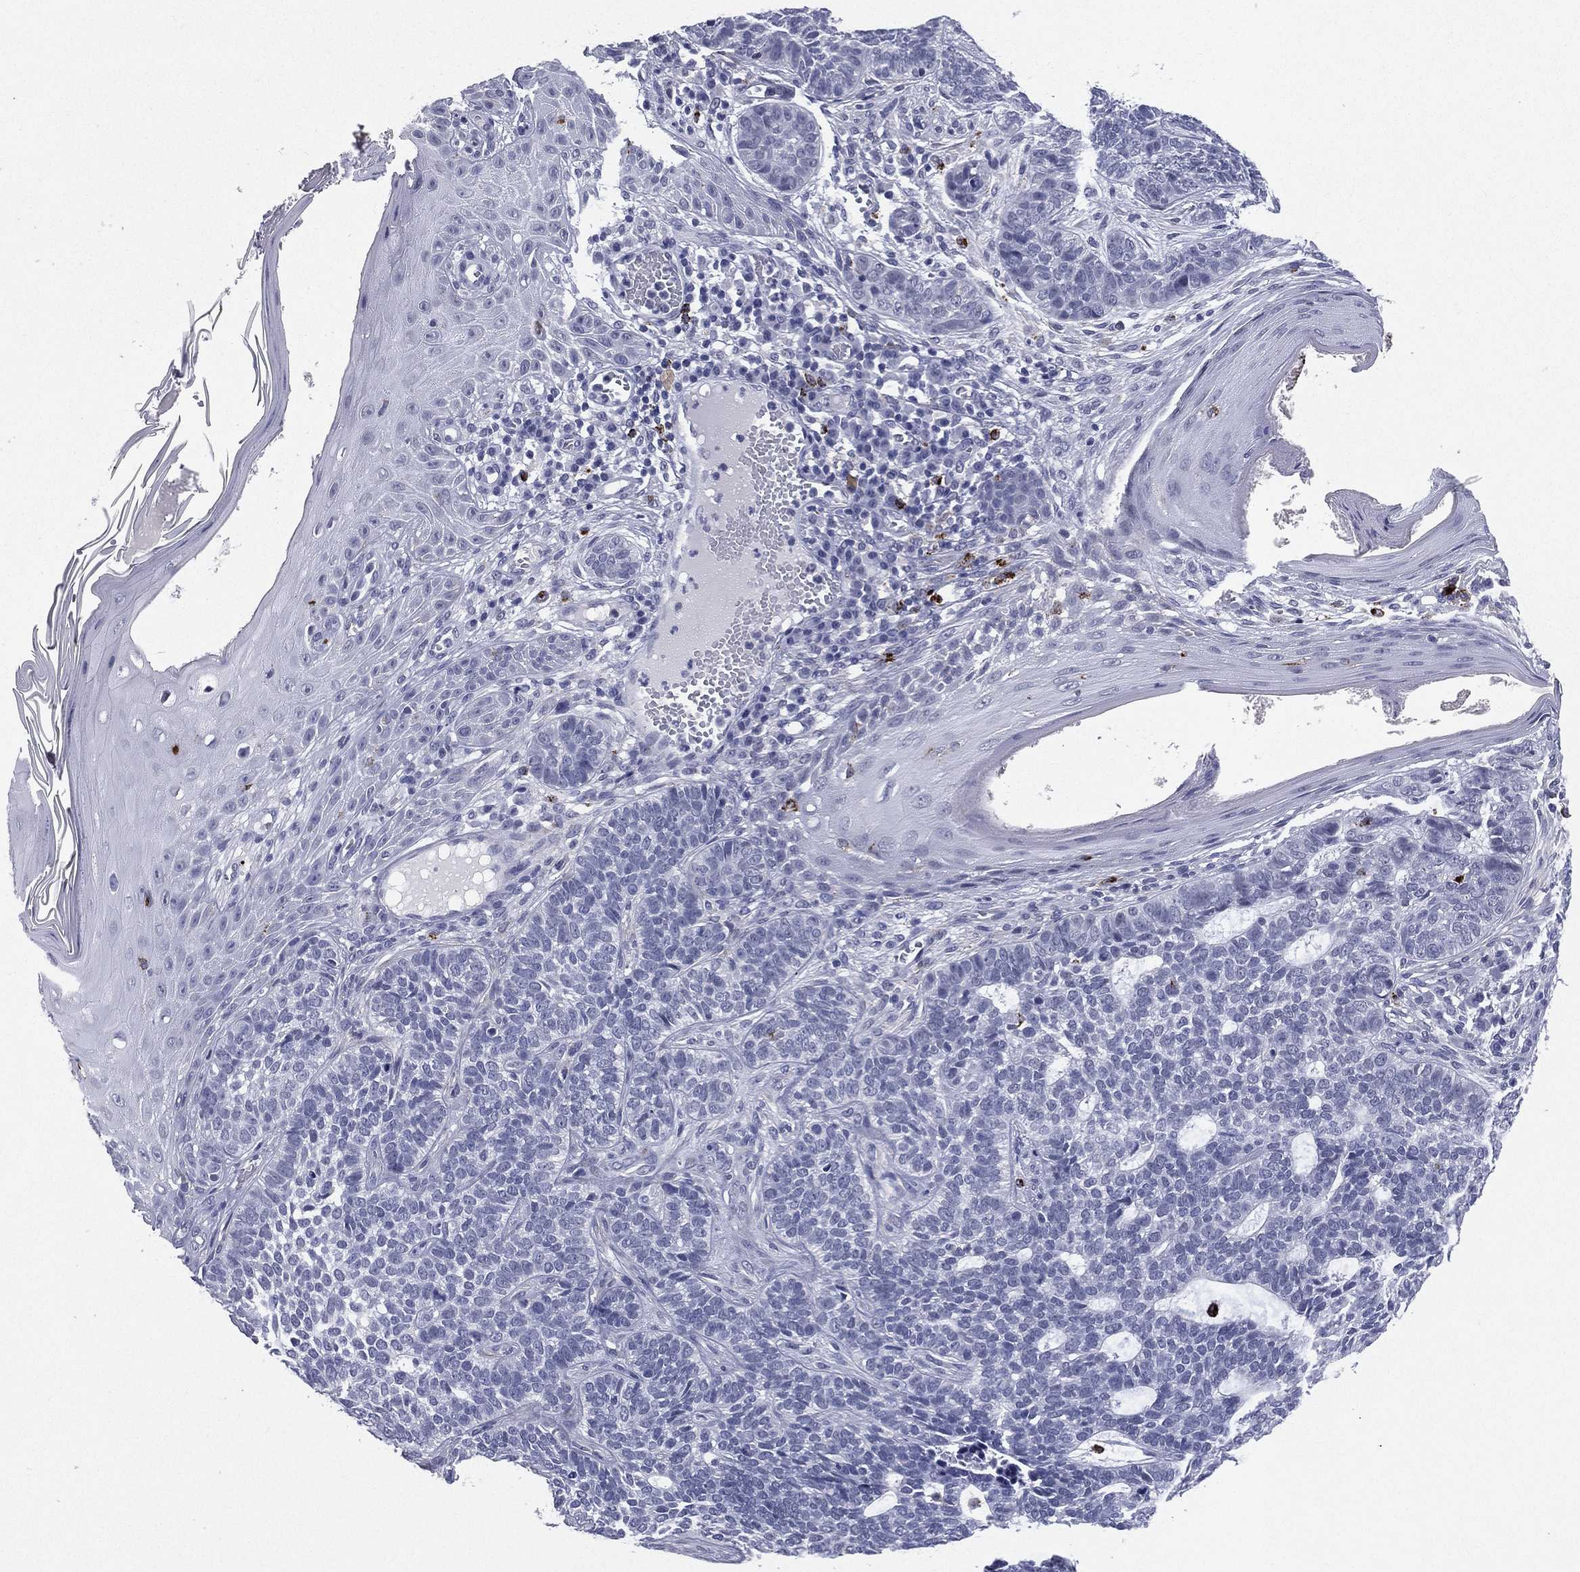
{"staining": {"intensity": "negative", "quantity": "none", "location": "none"}, "tissue": "skin cancer", "cell_type": "Tumor cells", "image_type": "cancer", "snomed": [{"axis": "morphology", "description": "Basal cell carcinoma"}, {"axis": "topography", "description": "Skin"}], "caption": "Tumor cells show no significant staining in basal cell carcinoma (skin). (DAB IHC with hematoxylin counter stain).", "gene": "HLA-DOA", "patient": {"sex": "female", "age": 69}}